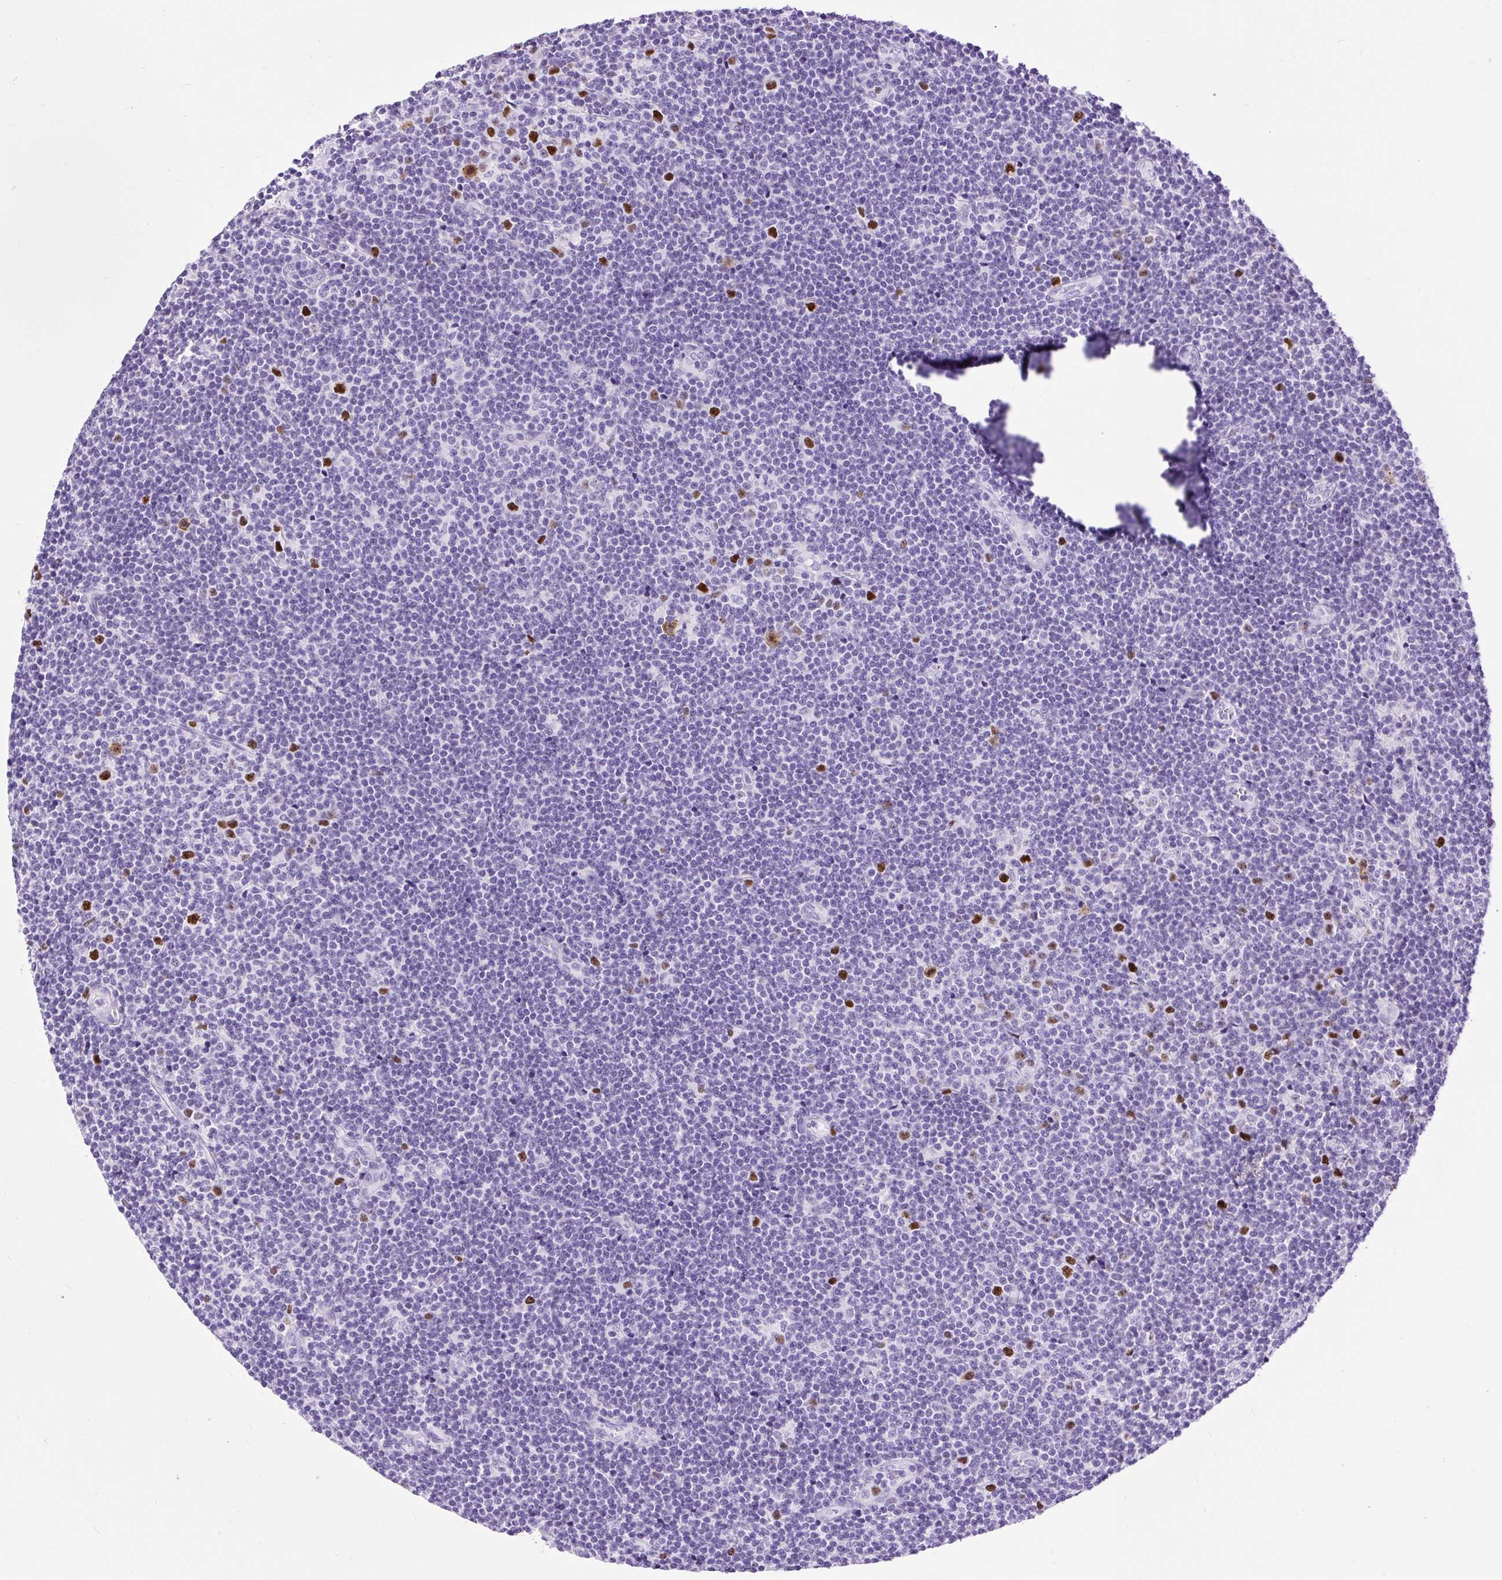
{"staining": {"intensity": "negative", "quantity": "none", "location": "none"}, "tissue": "lymphoma", "cell_type": "Tumor cells", "image_type": "cancer", "snomed": [{"axis": "morphology", "description": "Malignant lymphoma, non-Hodgkin's type, Low grade"}, {"axis": "topography", "description": "Lymph node"}], "caption": "Human malignant lymphoma, non-Hodgkin's type (low-grade) stained for a protein using immunohistochemistry (IHC) demonstrates no staining in tumor cells.", "gene": "RACGAP1", "patient": {"sex": "male", "age": 48}}